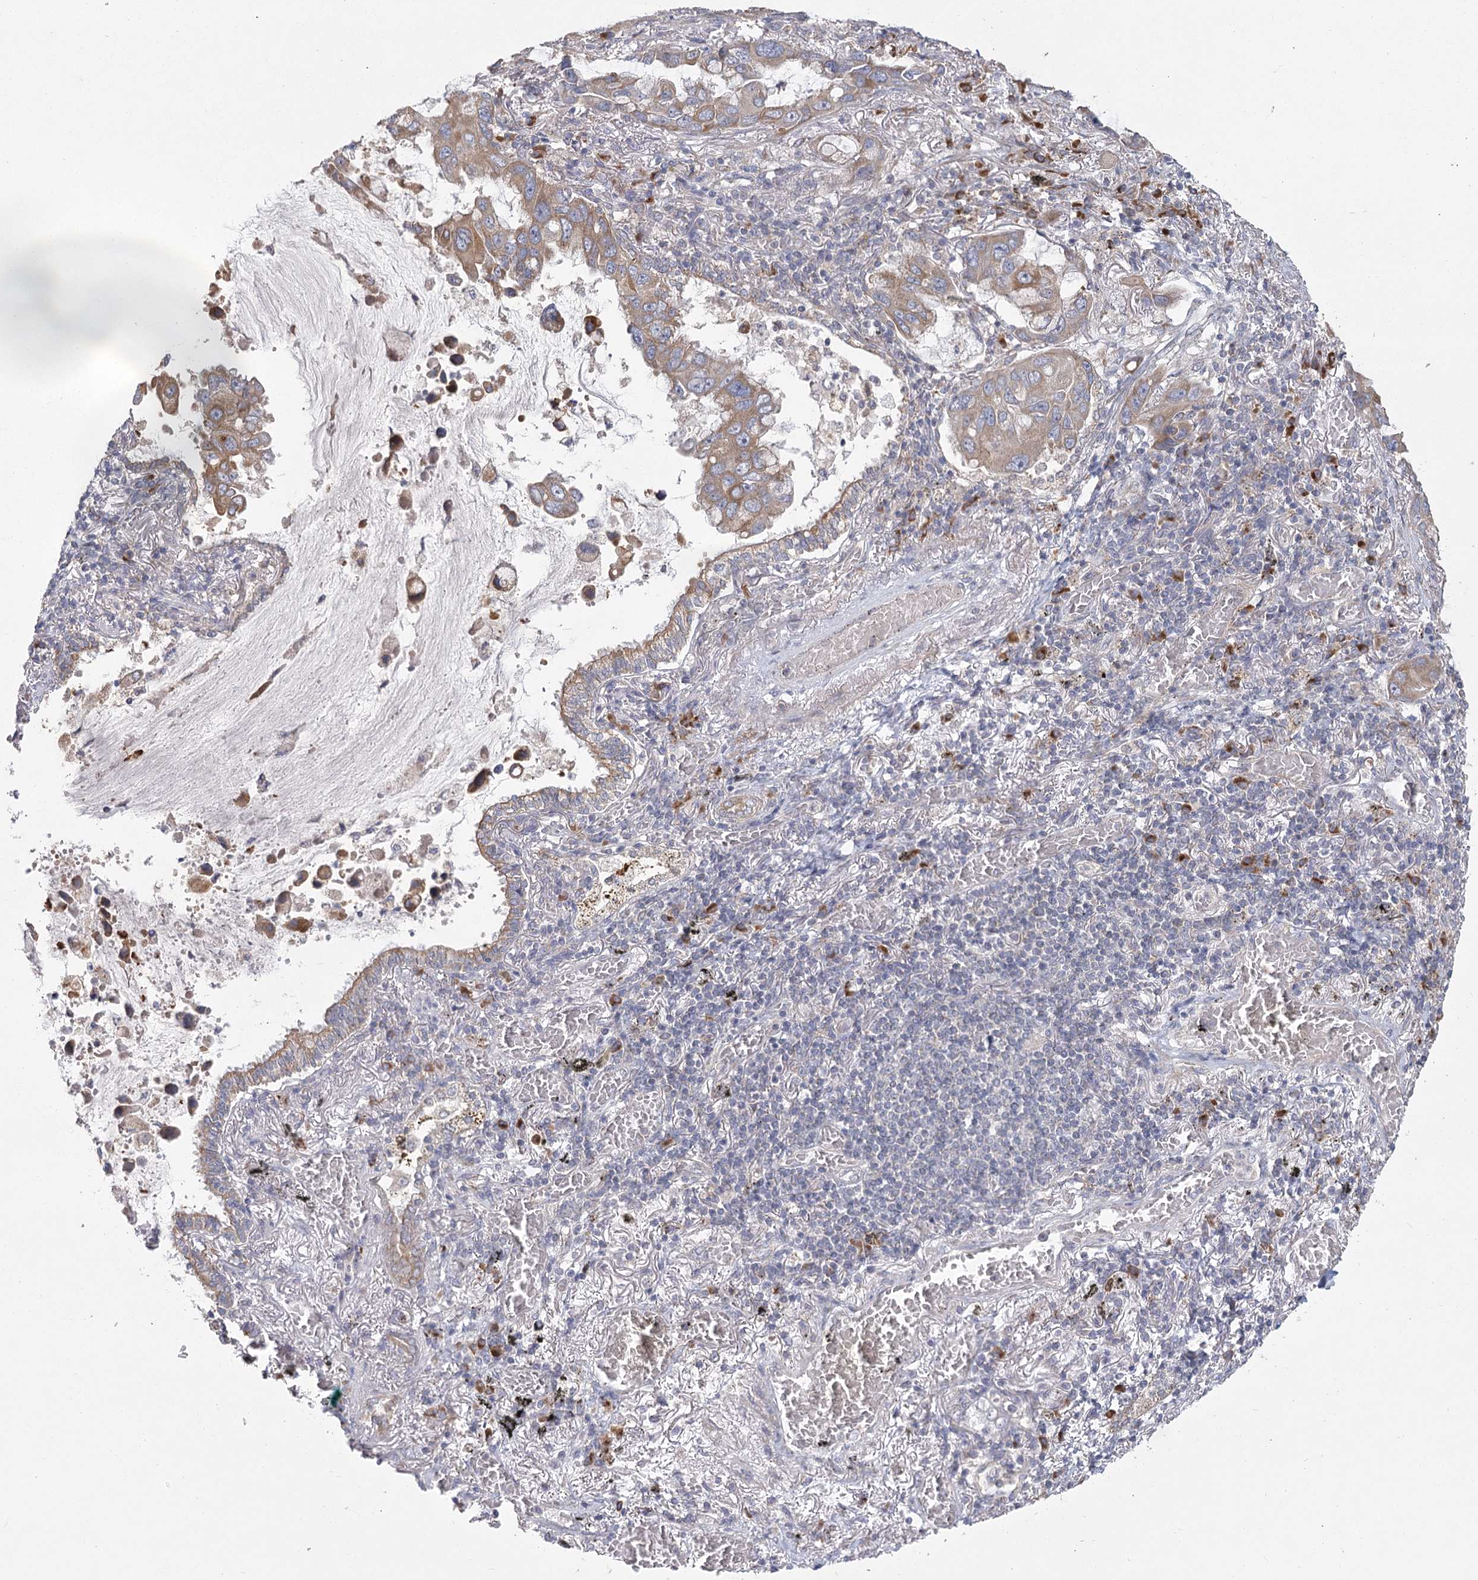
{"staining": {"intensity": "moderate", "quantity": ">75%", "location": "cytoplasmic/membranous"}, "tissue": "lung cancer", "cell_type": "Tumor cells", "image_type": "cancer", "snomed": [{"axis": "morphology", "description": "Adenocarcinoma, NOS"}, {"axis": "topography", "description": "Lung"}], "caption": "Lung cancer (adenocarcinoma) stained for a protein demonstrates moderate cytoplasmic/membranous positivity in tumor cells.", "gene": "CNTLN", "patient": {"sex": "male", "age": 64}}